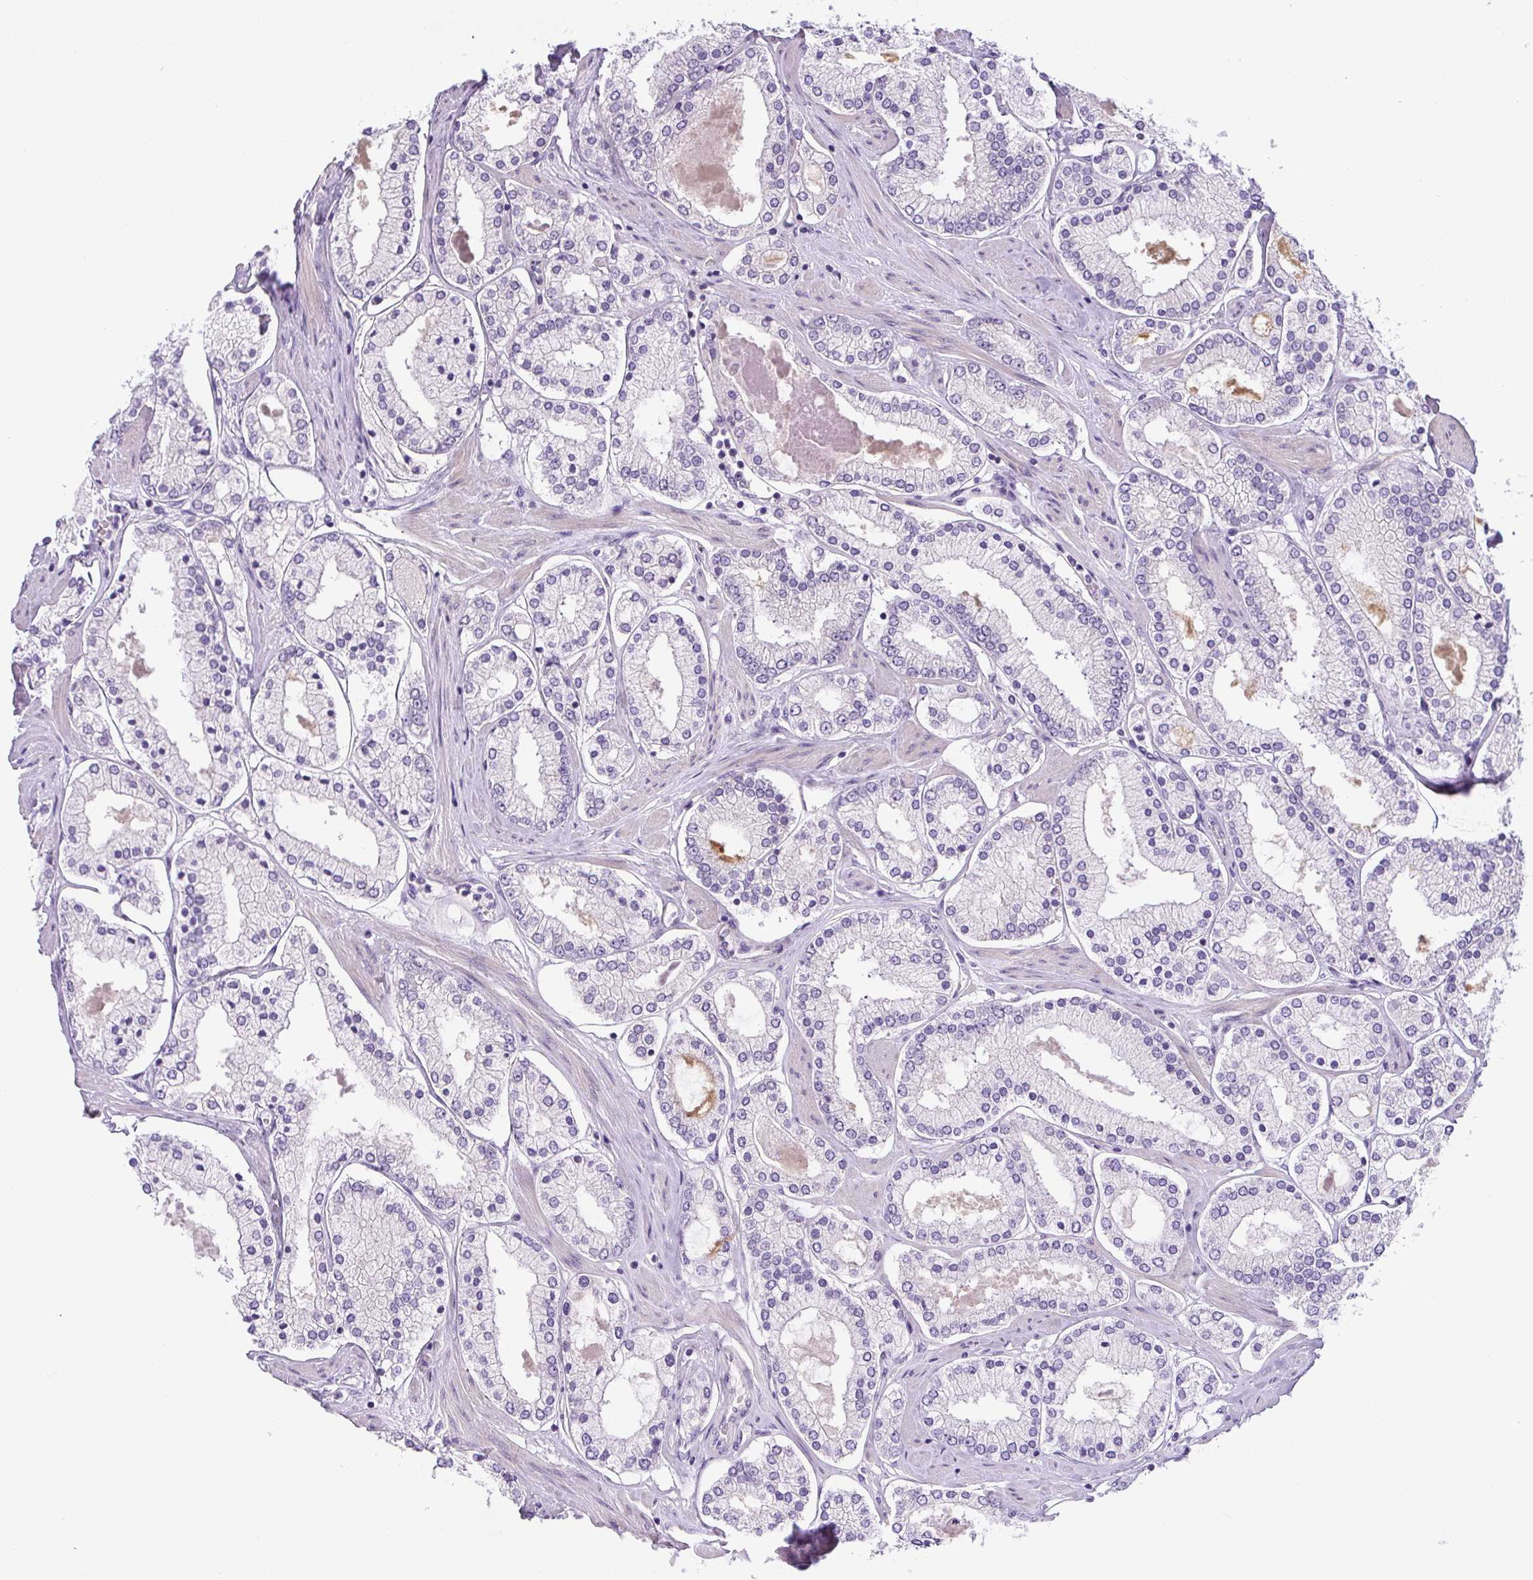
{"staining": {"intensity": "negative", "quantity": "none", "location": "none"}, "tissue": "prostate cancer", "cell_type": "Tumor cells", "image_type": "cancer", "snomed": [{"axis": "morphology", "description": "Adenocarcinoma, Low grade"}, {"axis": "topography", "description": "Prostate"}], "caption": "Prostate low-grade adenocarcinoma was stained to show a protein in brown. There is no significant positivity in tumor cells.", "gene": "UBL3", "patient": {"sex": "male", "age": 42}}